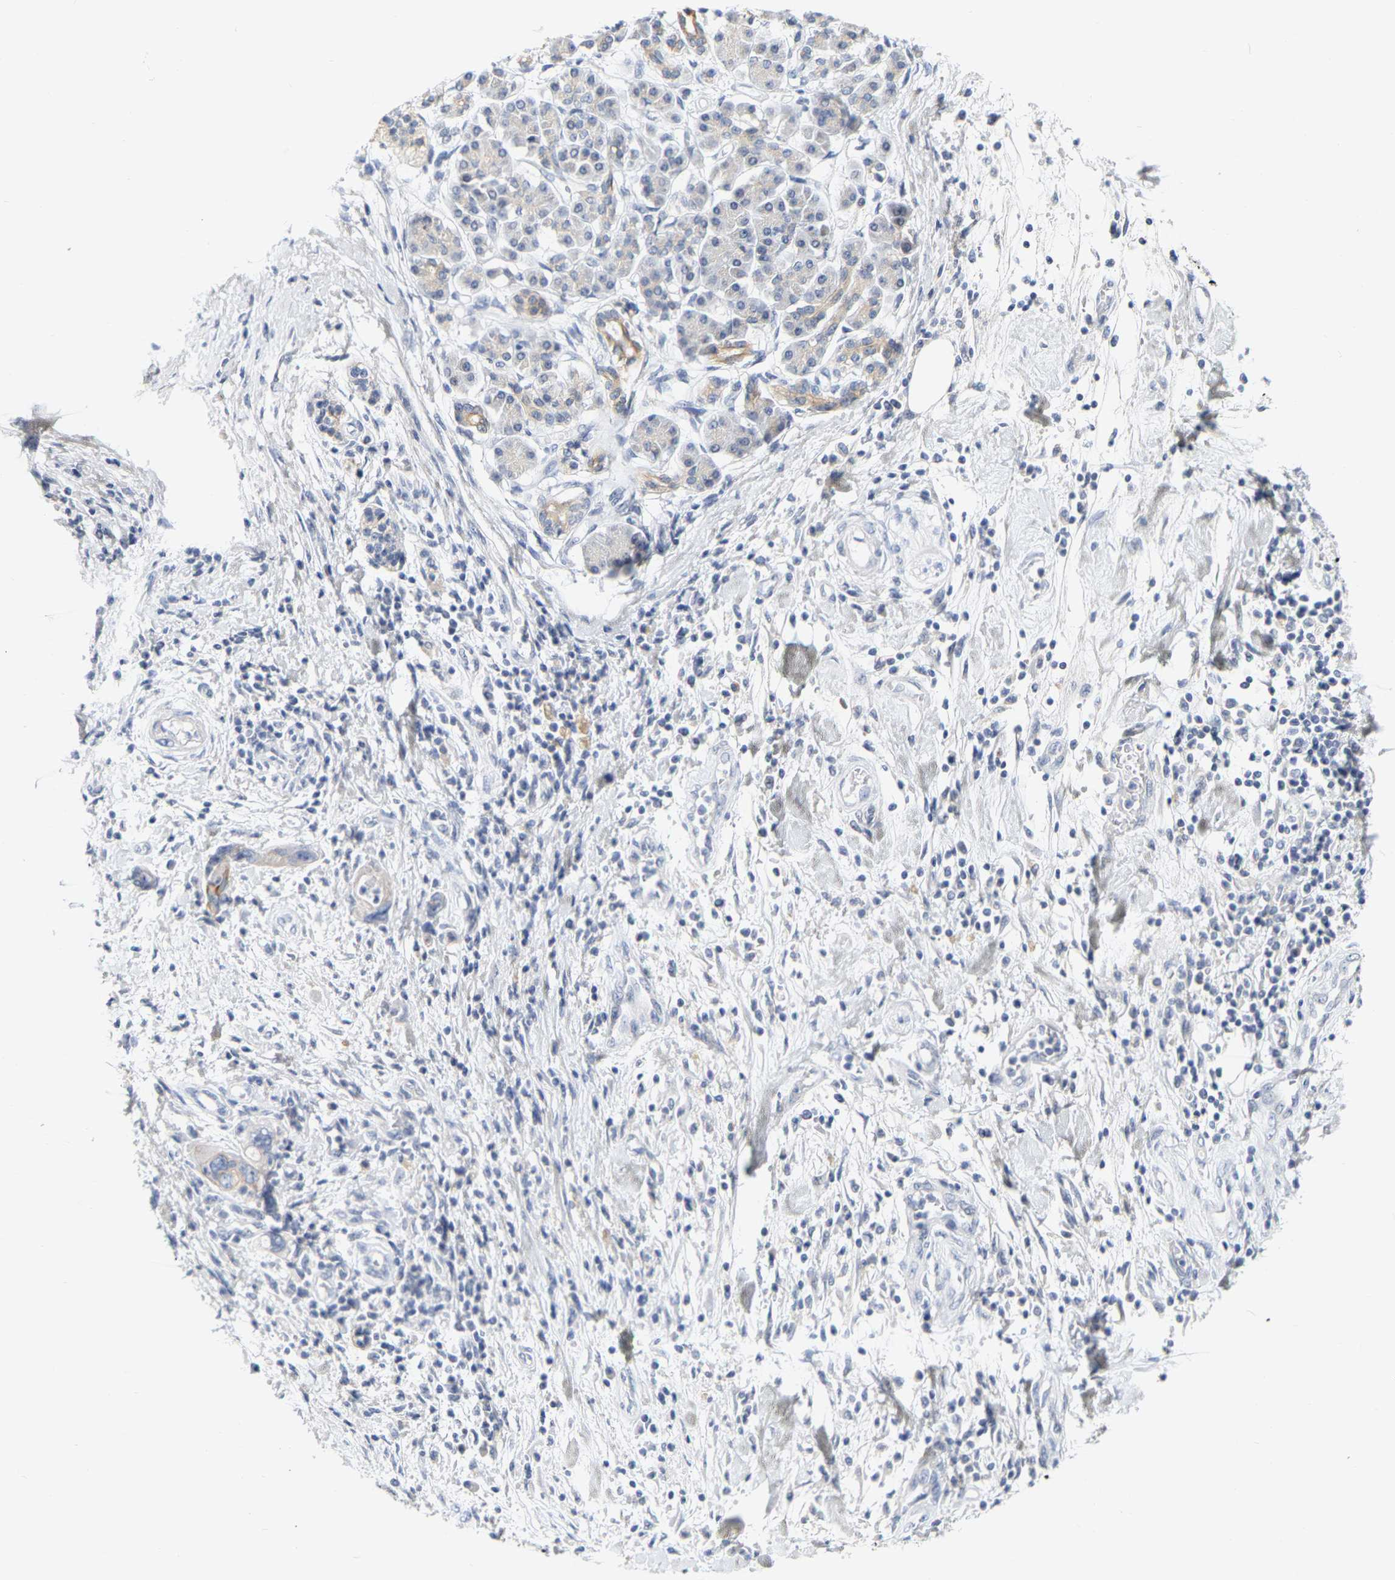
{"staining": {"intensity": "negative", "quantity": "none", "location": "none"}, "tissue": "pancreatic cancer", "cell_type": "Tumor cells", "image_type": "cancer", "snomed": [{"axis": "morphology", "description": "Normal tissue, NOS"}, {"axis": "morphology", "description": "Adenocarcinoma, NOS"}, {"axis": "topography", "description": "Pancreas"}], "caption": "Tumor cells show no significant positivity in pancreatic cancer.", "gene": "KRT76", "patient": {"sex": "female", "age": 71}}